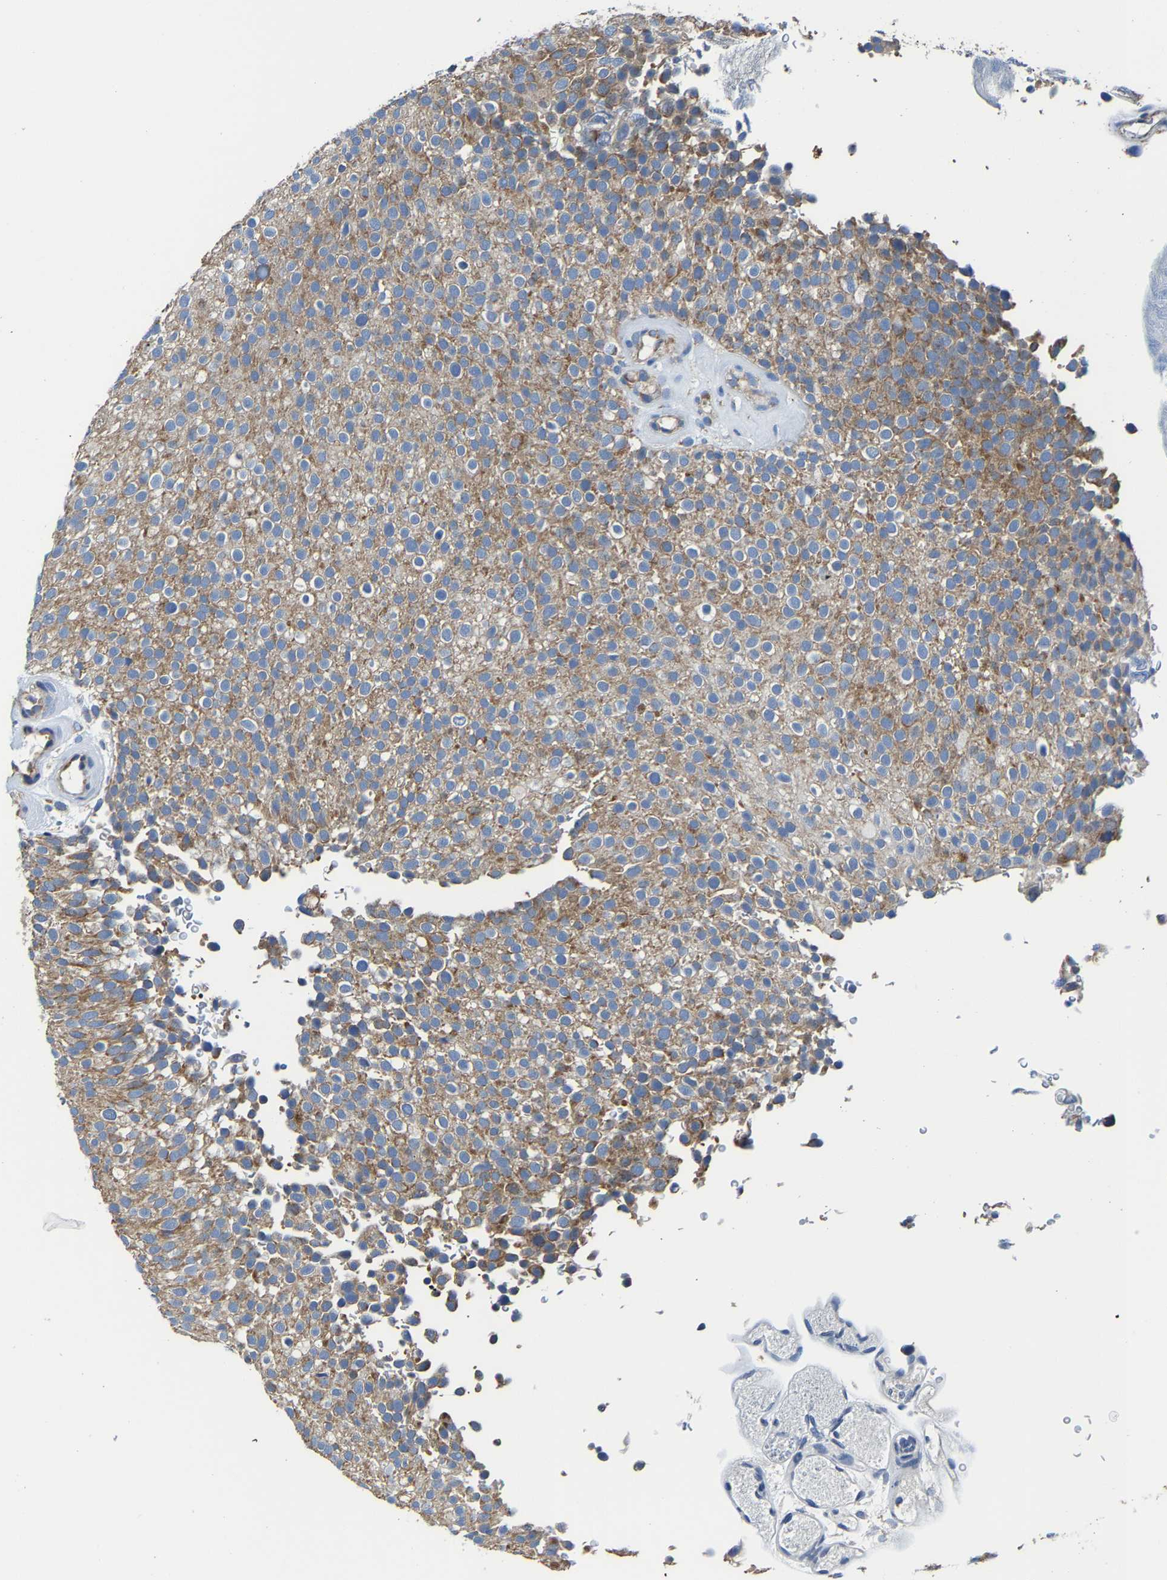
{"staining": {"intensity": "moderate", "quantity": ">75%", "location": "cytoplasmic/membranous"}, "tissue": "urothelial cancer", "cell_type": "Tumor cells", "image_type": "cancer", "snomed": [{"axis": "morphology", "description": "Urothelial carcinoma, Low grade"}, {"axis": "topography", "description": "Urinary bladder"}], "caption": "This histopathology image exhibits low-grade urothelial carcinoma stained with IHC to label a protein in brown. The cytoplasmic/membranous of tumor cells show moderate positivity for the protein. Nuclei are counter-stained blue.", "gene": "AGK", "patient": {"sex": "male", "age": 78}}